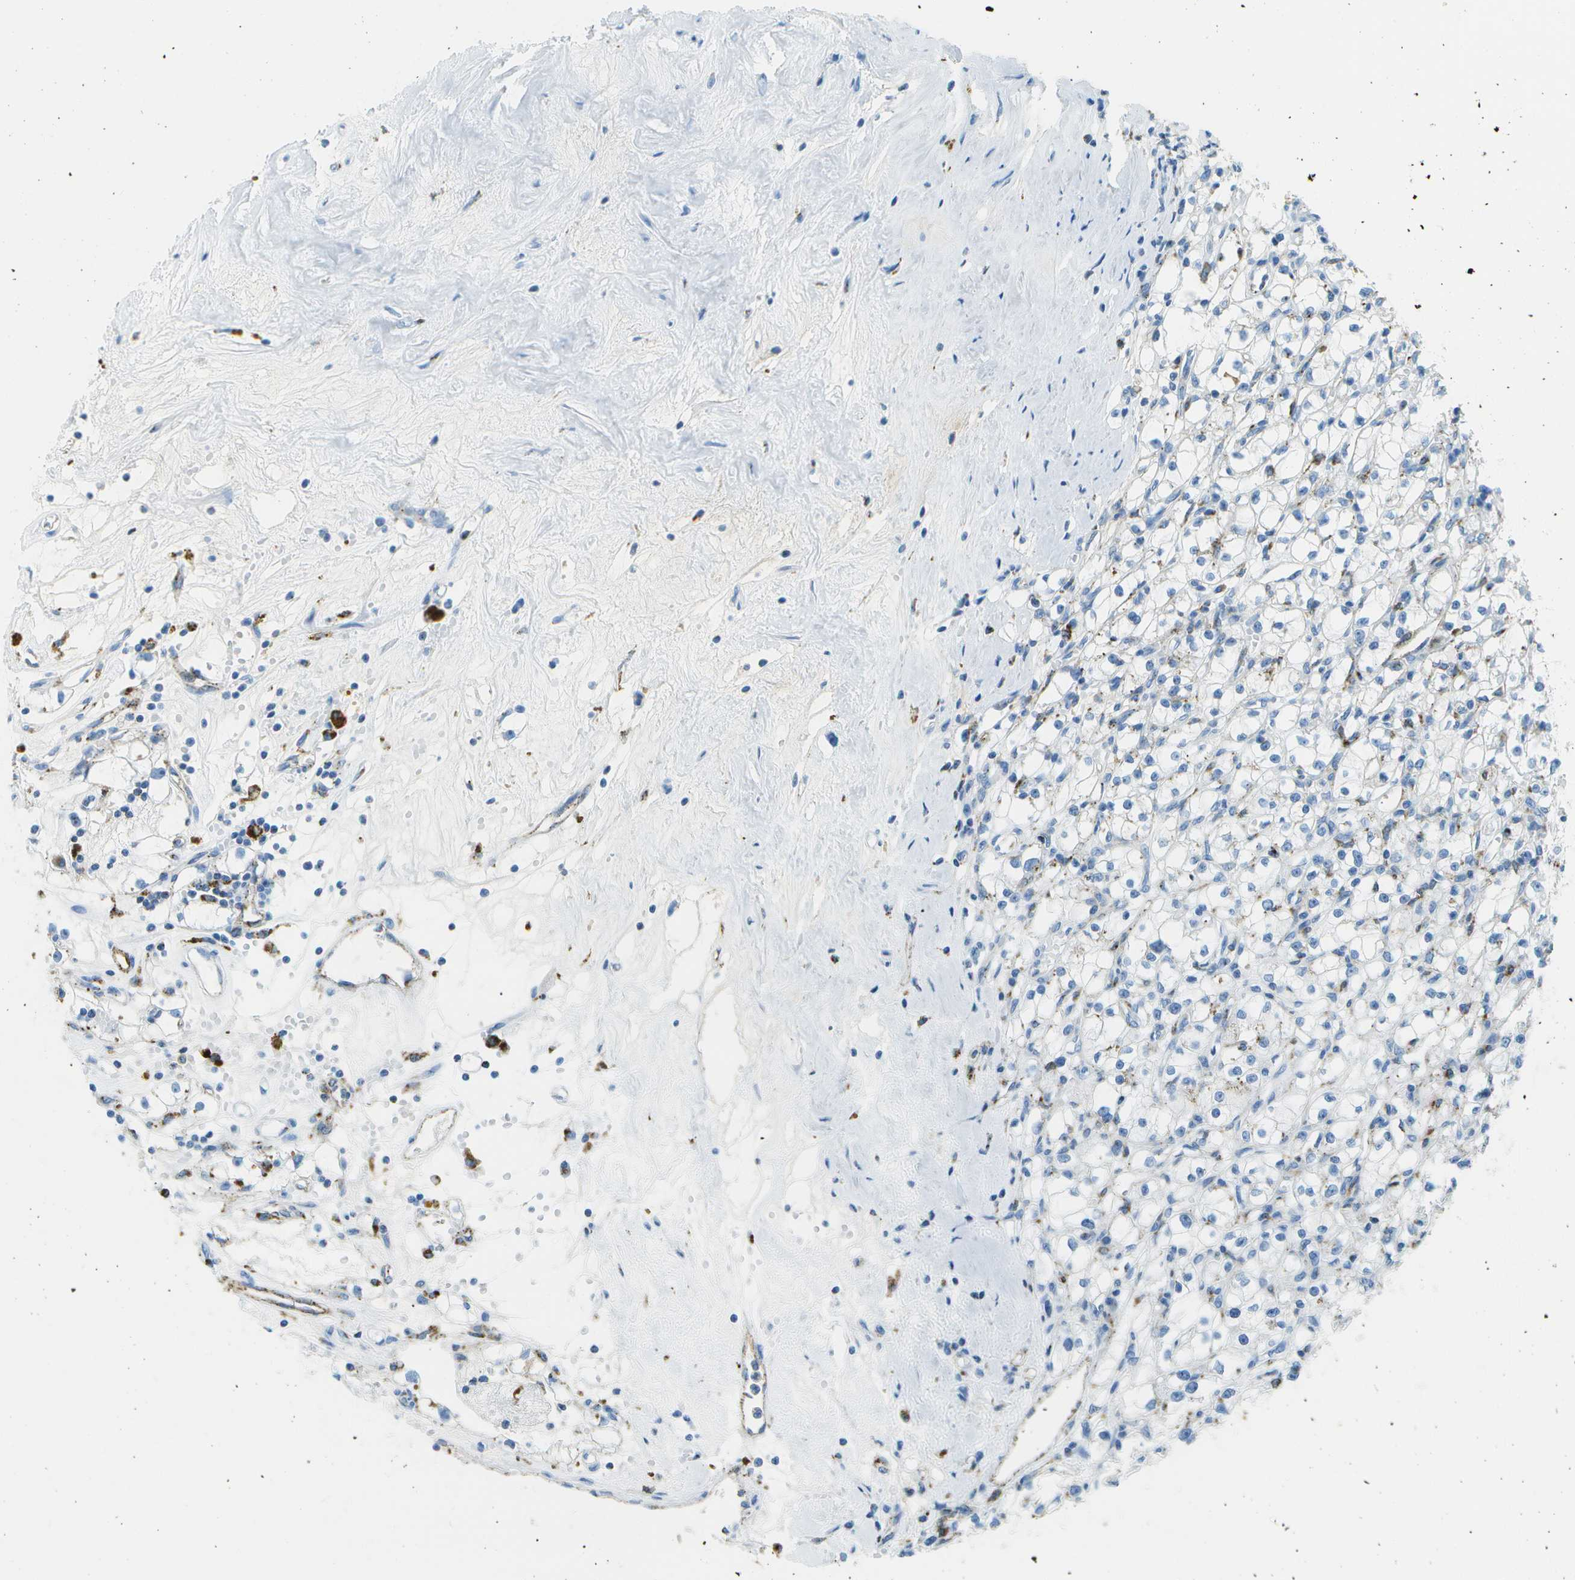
{"staining": {"intensity": "weak", "quantity": "<25%", "location": "cytoplasmic/membranous"}, "tissue": "renal cancer", "cell_type": "Tumor cells", "image_type": "cancer", "snomed": [{"axis": "morphology", "description": "Adenocarcinoma, NOS"}, {"axis": "topography", "description": "Kidney"}], "caption": "Tumor cells are negative for protein expression in human adenocarcinoma (renal). The staining was performed using DAB to visualize the protein expression in brown, while the nuclei were stained in blue with hematoxylin (Magnification: 20x).", "gene": "PRCP", "patient": {"sex": "male", "age": 56}}